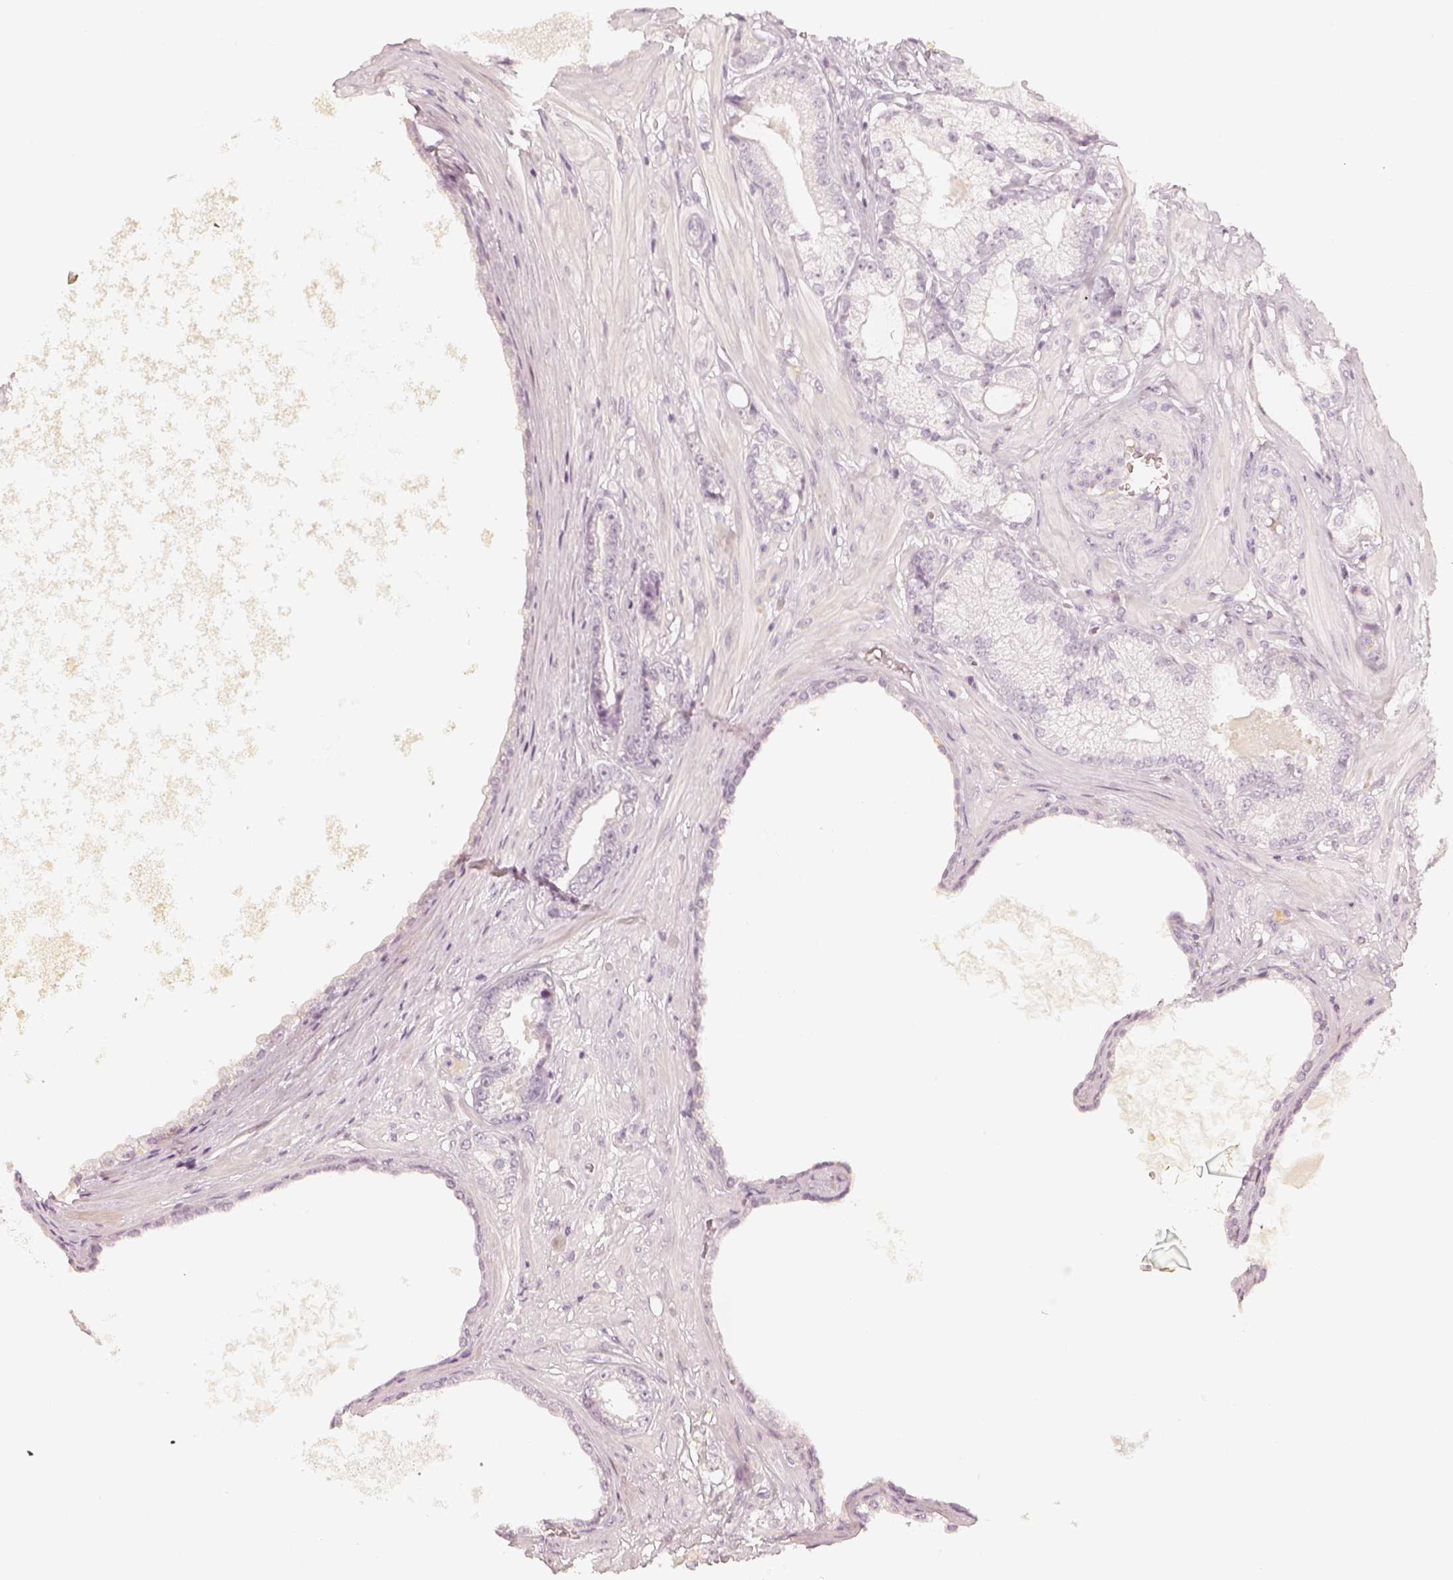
{"staining": {"intensity": "negative", "quantity": "none", "location": "none"}, "tissue": "prostate cancer", "cell_type": "Tumor cells", "image_type": "cancer", "snomed": [{"axis": "morphology", "description": "Adenocarcinoma, Low grade"}, {"axis": "topography", "description": "Prostate"}], "caption": "Immunohistochemistry (IHC) of prostate cancer (adenocarcinoma (low-grade)) displays no expression in tumor cells.", "gene": "DSG4", "patient": {"sex": "male", "age": 64}}